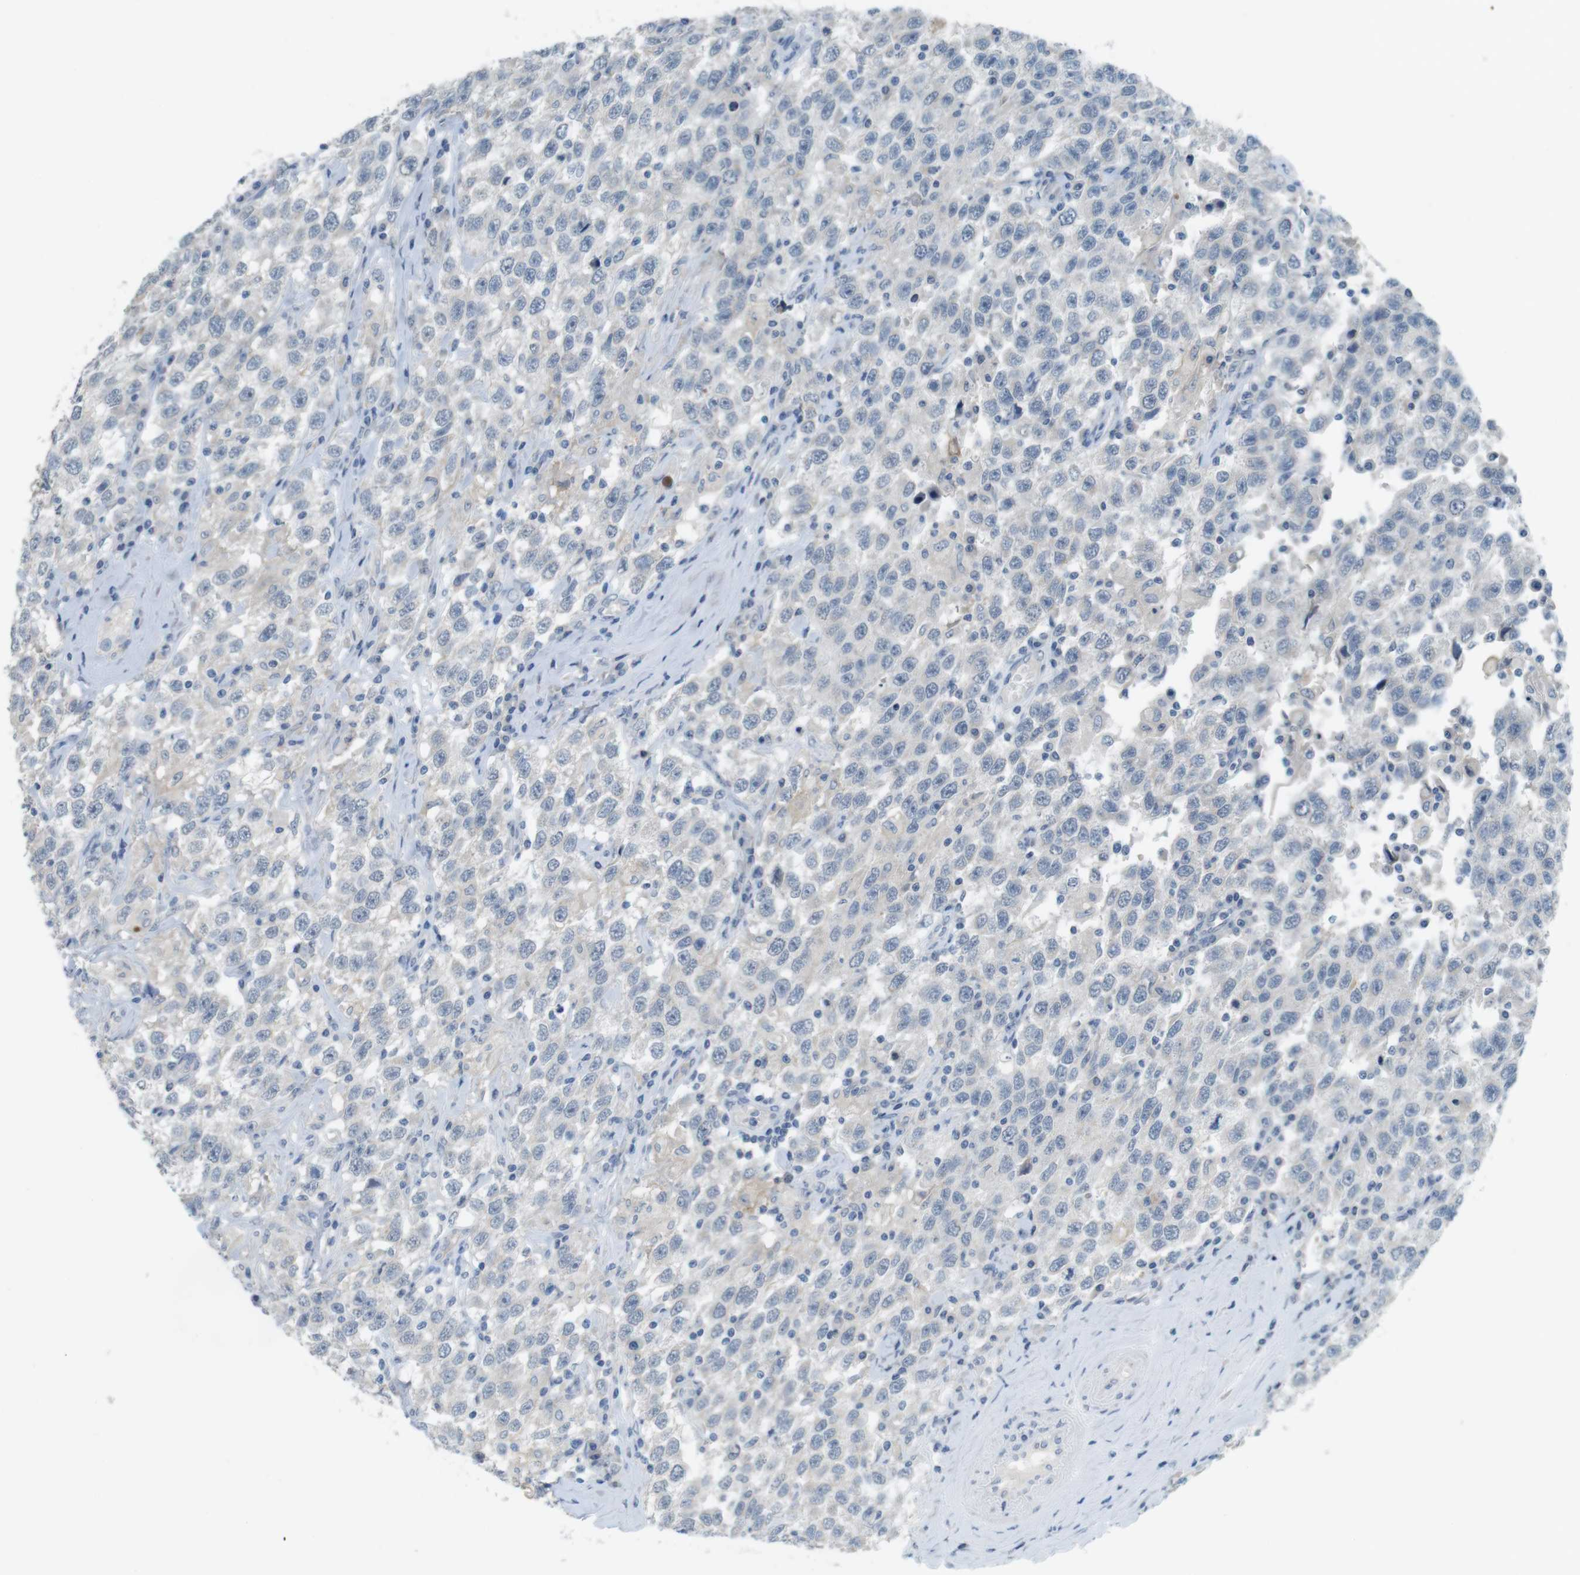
{"staining": {"intensity": "negative", "quantity": "none", "location": "none"}, "tissue": "testis cancer", "cell_type": "Tumor cells", "image_type": "cancer", "snomed": [{"axis": "morphology", "description": "Seminoma, NOS"}, {"axis": "topography", "description": "Testis"}], "caption": "An IHC photomicrograph of testis cancer is shown. There is no staining in tumor cells of testis cancer. (DAB immunohistochemistry visualized using brightfield microscopy, high magnification).", "gene": "MUC5B", "patient": {"sex": "male", "age": 41}}